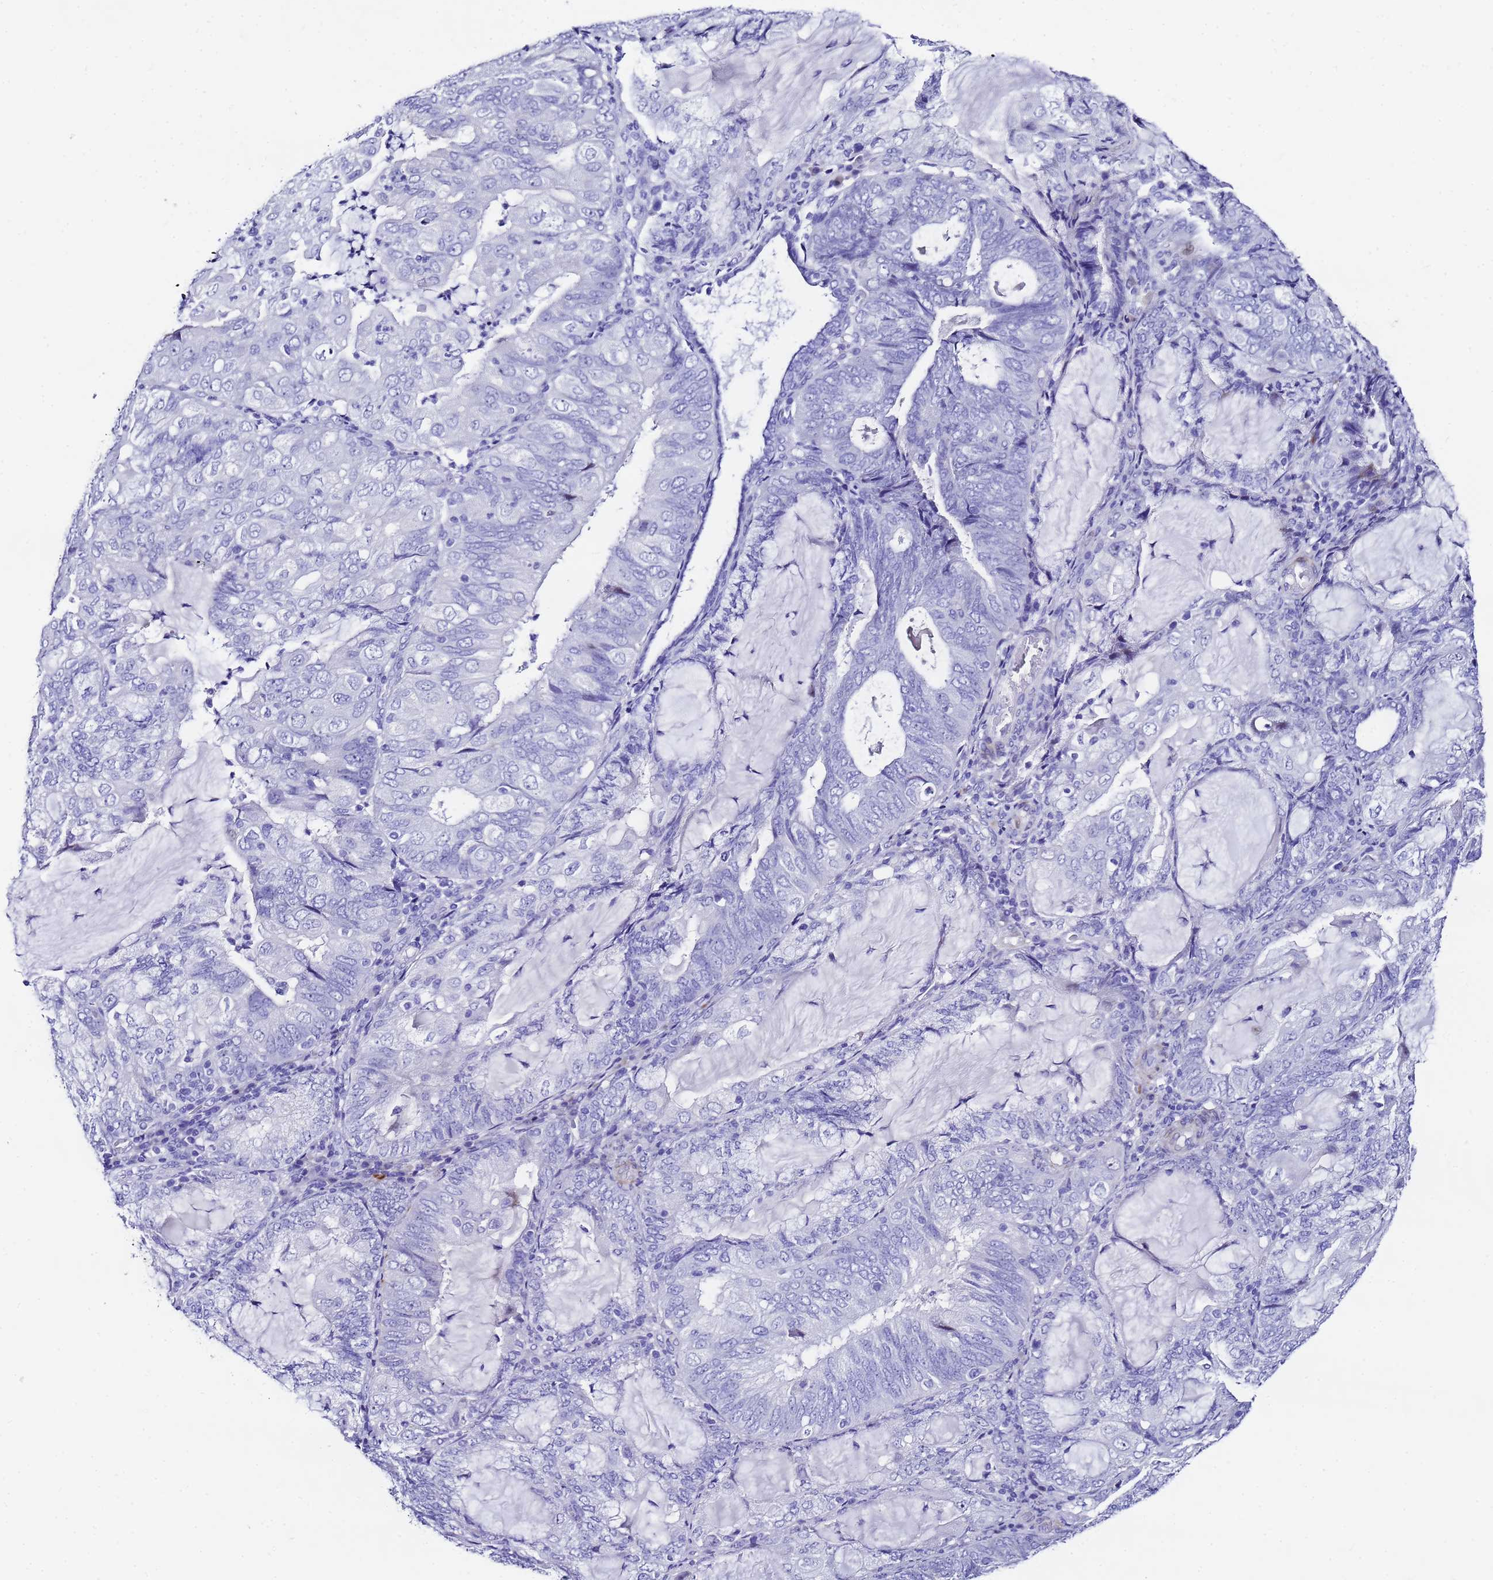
{"staining": {"intensity": "negative", "quantity": "none", "location": "none"}, "tissue": "endometrial cancer", "cell_type": "Tumor cells", "image_type": "cancer", "snomed": [{"axis": "morphology", "description": "Adenocarcinoma, NOS"}, {"axis": "topography", "description": "Endometrium"}], "caption": "Immunohistochemistry of endometrial adenocarcinoma reveals no positivity in tumor cells.", "gene": "UGT2B10", "patient": {"sex": "female", "age": 81}}